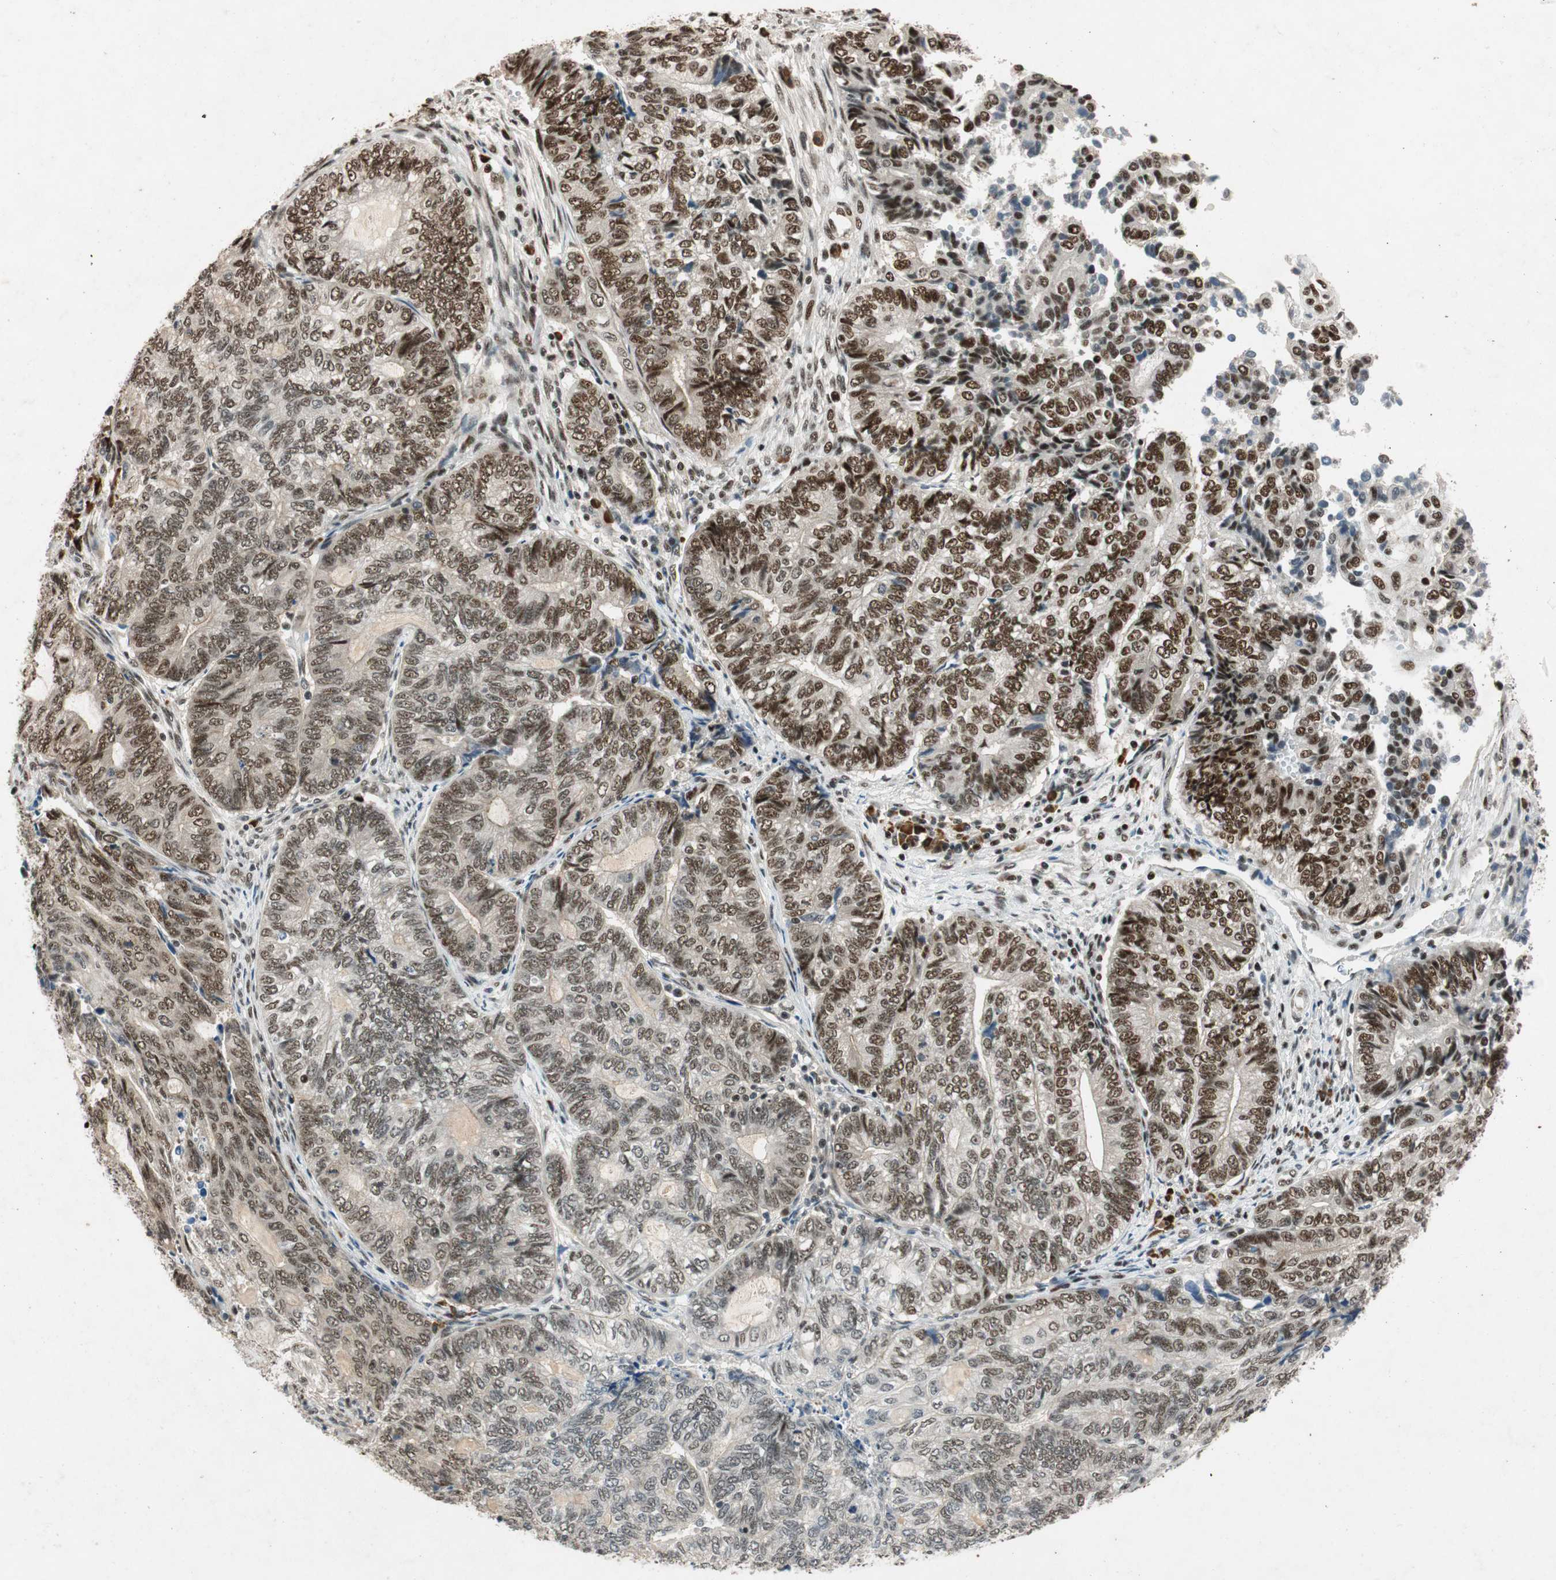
{"staining": {"intensity": "moderate", "quantity": ">75%", "location": "nuclear"}, "tissue": "endometrial cancer", "cell_type": "Tumor cells", "image_type": "cancer", "snomed": [{"axis": "morphology", "description": "Adenocarcinoma, NOS"}, {"axis": "topography", "description": "Uterus"}, {"axis": "topography", "description": "Endometrium"}], "caption": "Protein expression analysis of adenocarcinoma (endometrial) displays moderate nuclear positivity in about >75% of tumor cells.", "gene": "NCBP3", "patient": {"sex": "female", "age": 70}}